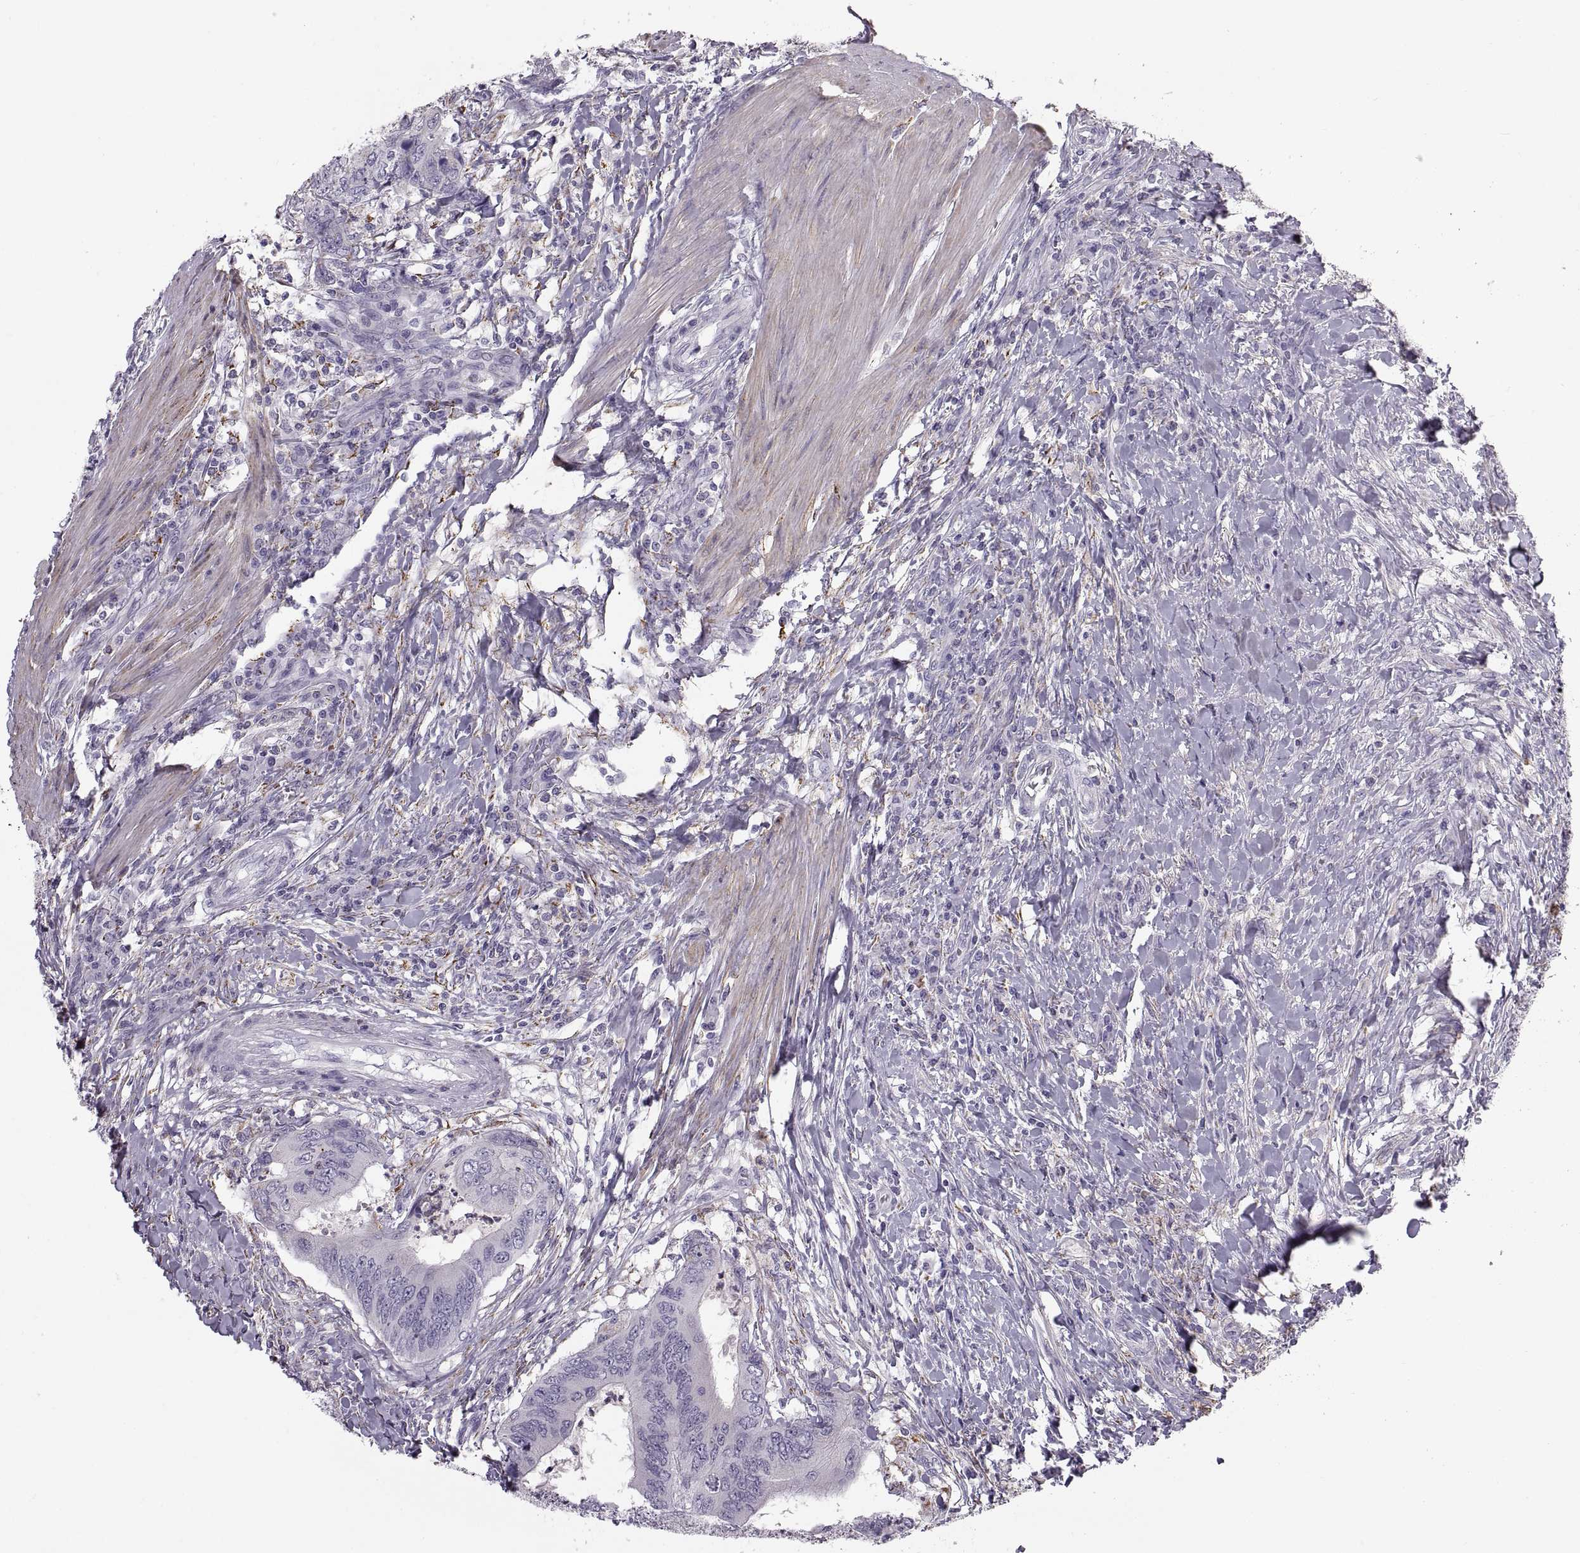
{"staining": {"intensity": "negative", "quantity": "none", "location": "none"}, "tissue": "colorectal cancer", "cell_type": "Tumor cells", "image_type": "cancer", "snomed": [{"axis": "morphology", "description": "Adenocarcinoma, NOS"}, {"axis": "topography", "description": "Colon"}], "caption": "Protein analysis of colorectal cancer displays no significant expression in tumor cells. (DAB (3,3'-diaminobenzidine) immunohistochemistry with hematoxylin counter stain).", "gene": "COL9A3", "patient": {"sex": "male", "age": 53}}